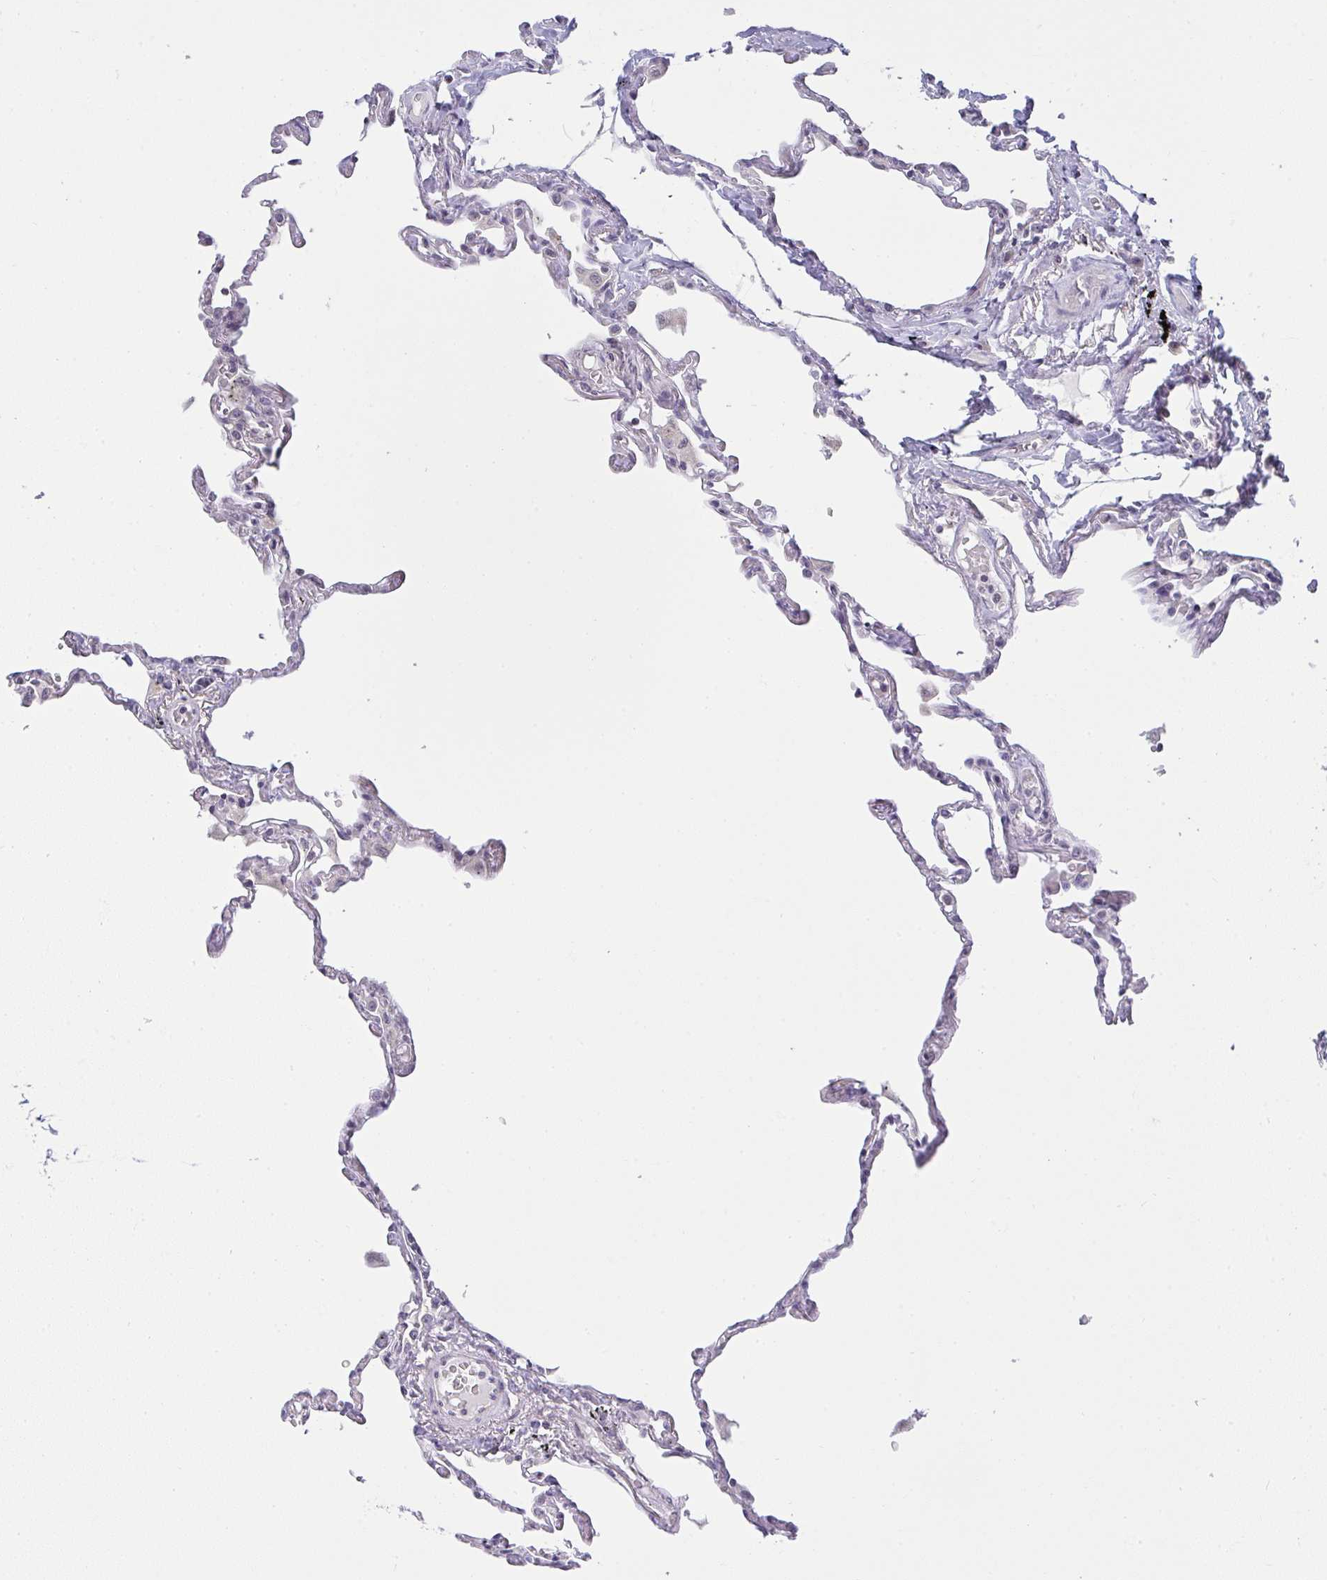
{"staining": {"intensity": "negative", "quantity": "none", "location": "none"}, "tissue": "lung", "cell_type": "Alveolar cells", "image_type": "normal", "snomed": [{"axis": "morphology", "description": "Normal tissue, NOS"}, {"axis": "topography", "description": "Lung"}], "caption": "This is a histopathology image of immunohistochemistry (IHC) staining of unremarkable lung, which shows no staining in alveolar cells.", "gene": "CACNA1S", "patient": {"sex": "female", "age": 67}}